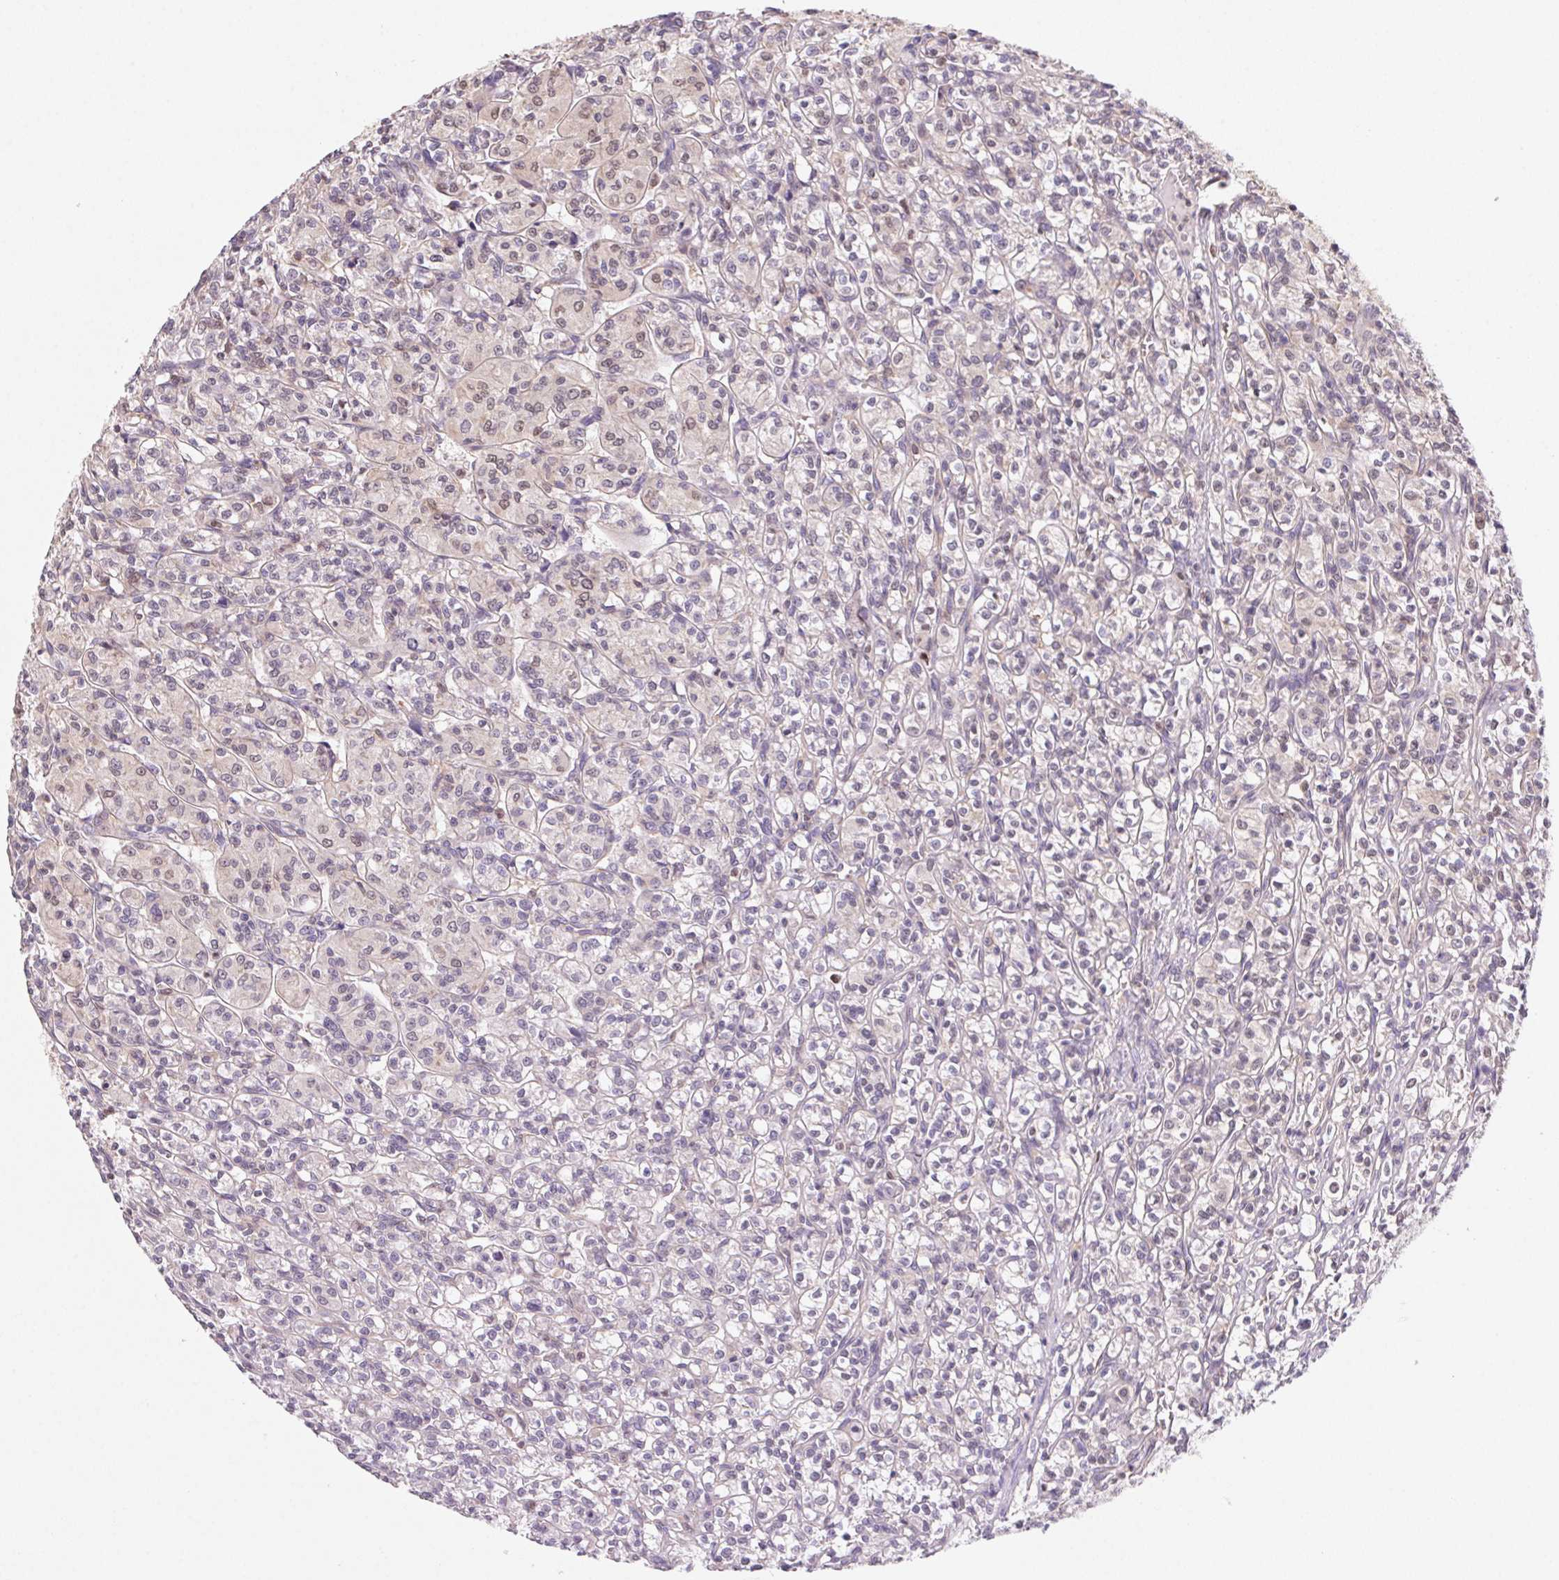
{"staining": {"intensity": "weak", "quantity": "<25%", "location": "nuclear"}, "tissue": "renal cancer", "cell_type": "Tumor cells", "image_type": "cancer", "snomed": [{"axis": "morphology", "description": "Adenocarcinoma, NOS"}, {"axis": "topography", "description": "Kidney"}], "caption": "This histopathology image is of renal cancer (adenocarcinoma) stained with IHC to label a protein in brown with the nuclei are counter-stained blue. There is no staining in tumor cells. (Brightfield microscopy of DAB (3,3'-diaminobenzidine) immunohistochemistry at high magnification).", "gene": "MEX3D", "patient": {"sex": "male", "age": 36}}